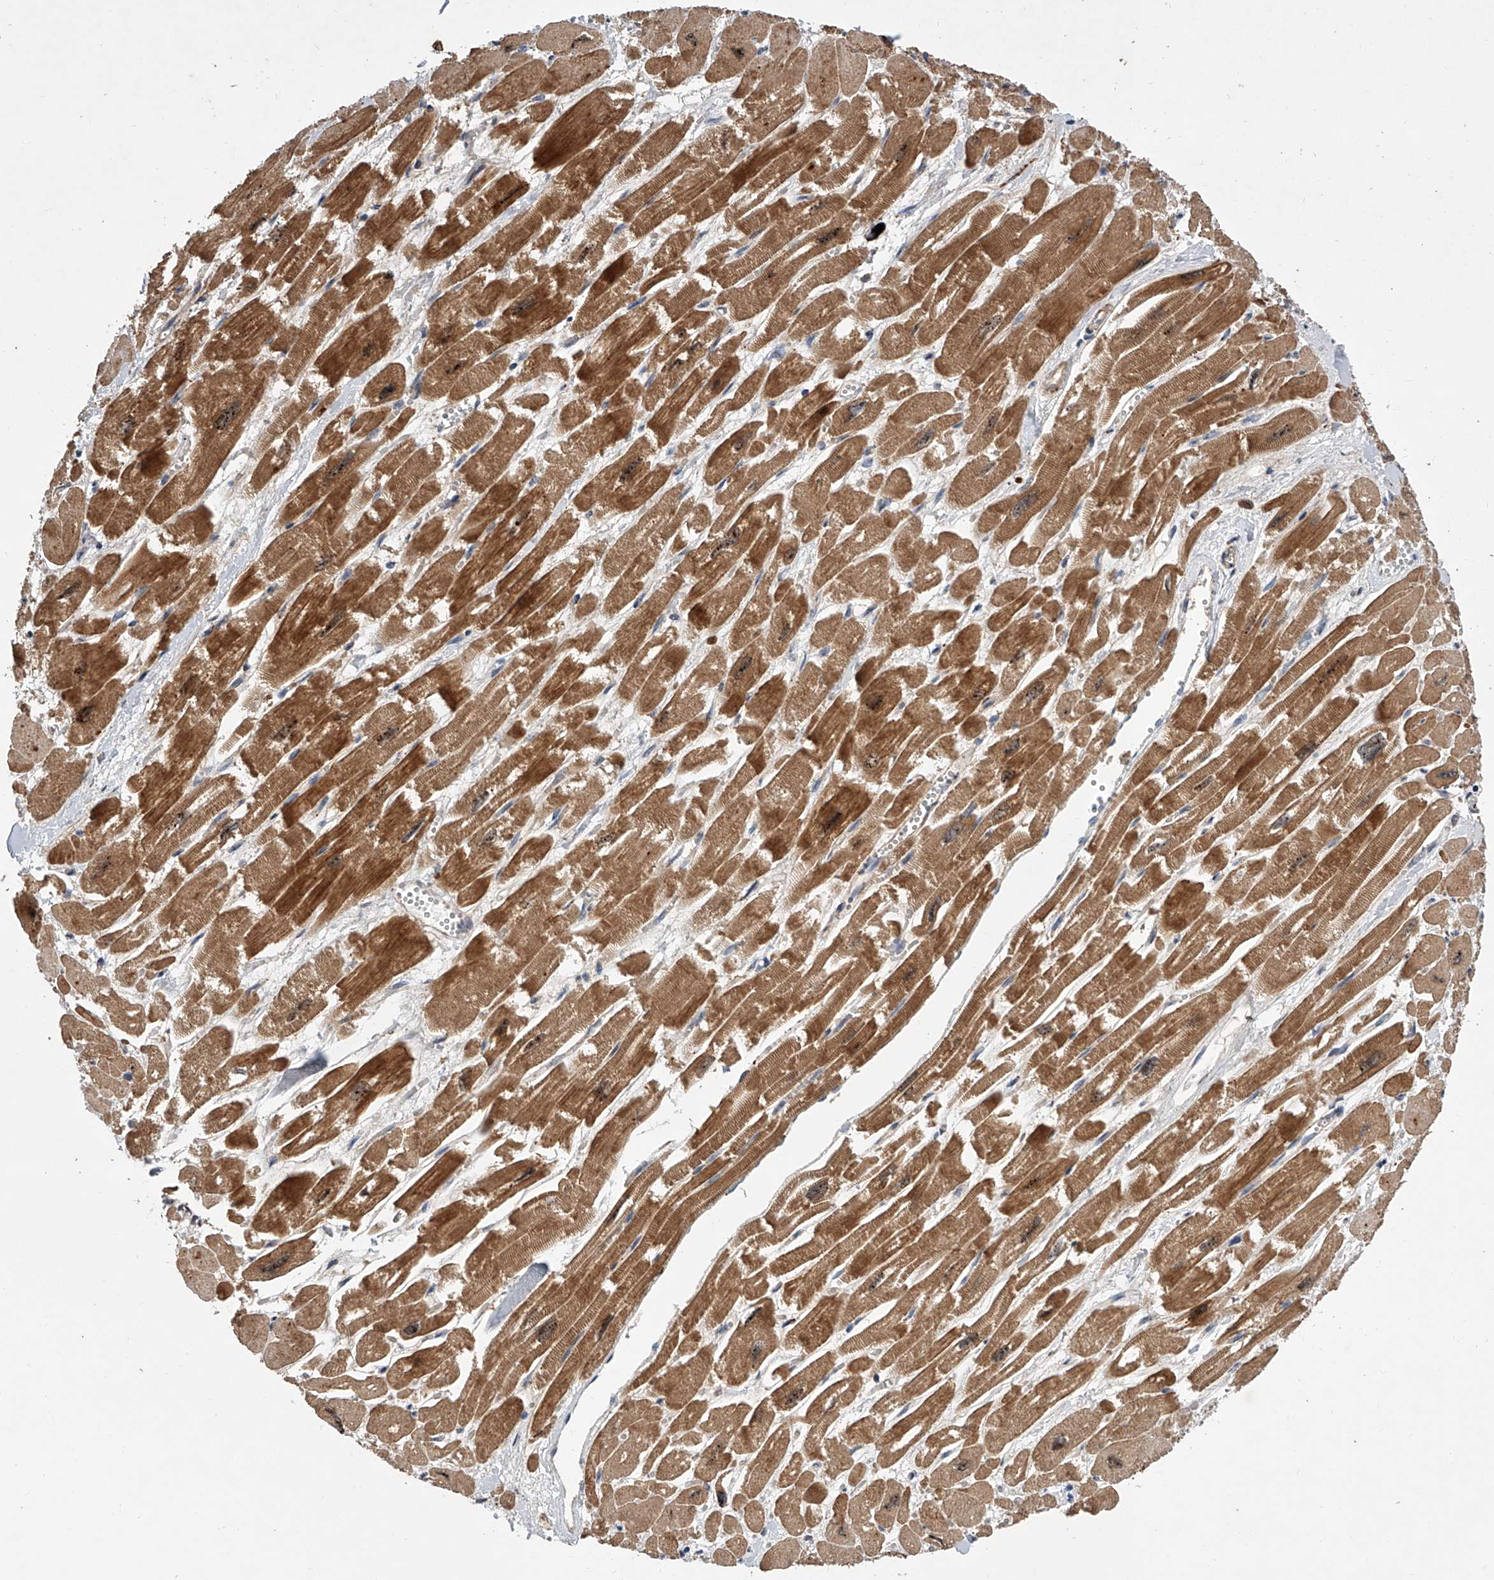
{"staining": {"intensity": "strong", "quantity": ">75%", "location": "cytoplasmic/membranous,nuclear"}, "tissue": "heart muscle", "cell_type": "Cardiomyocytes", "image_type": "normal", "snomed": [{"axis": "morphology", "description": "Normal tissue, NOS"}, {"axis": "topography", "description": "Heart"}], "caption": "Immunohistochemistry (DAB) staining of benign heart muscle reveals strong cytoplasmic/membranous,nuclear protein staining in approximately >75% of cardiomyocytes.", "gene": "USP47", "patient": {"sex": "male", "age": 54}}